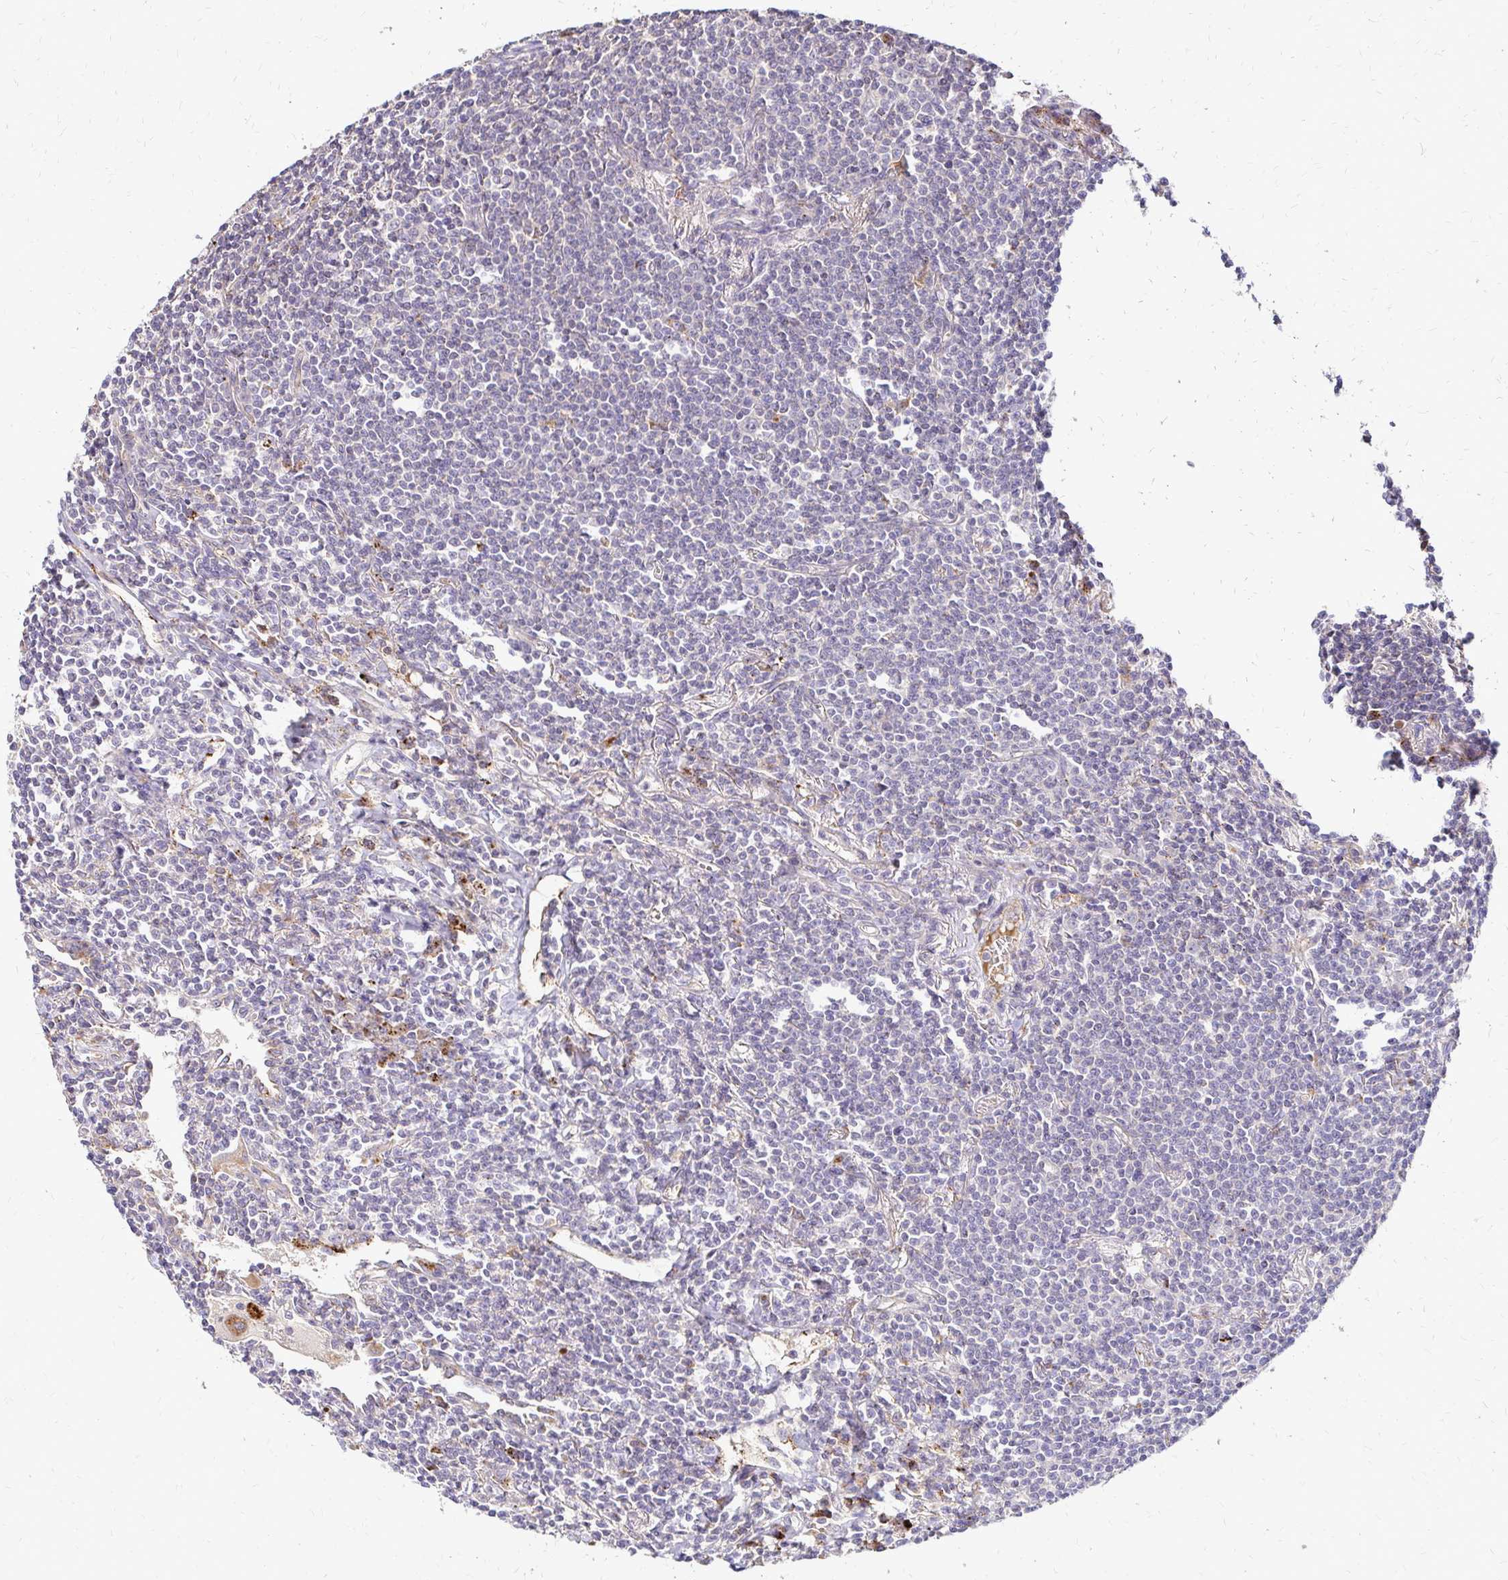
{"staining": {"intensity": "negative", "quantity": "none", "location": "none"}, "tissue": "lymphoma", "cell_type": "Tumor cells", "image_type": "cancer", "snomed": [{"axis": "morphology", "description": "Malignant lymphoma, non-Hodgkin's type, Low grade"}, {"axis": "topography", "description": "Lung"}], "caption": "A histopathology image of human malignant lymphoma, non-Hodgkin's type (low-grade) is negative for staining in tumor cells.", "gene": "IDUA", "patient": {"sex": "female", "age": 71}}